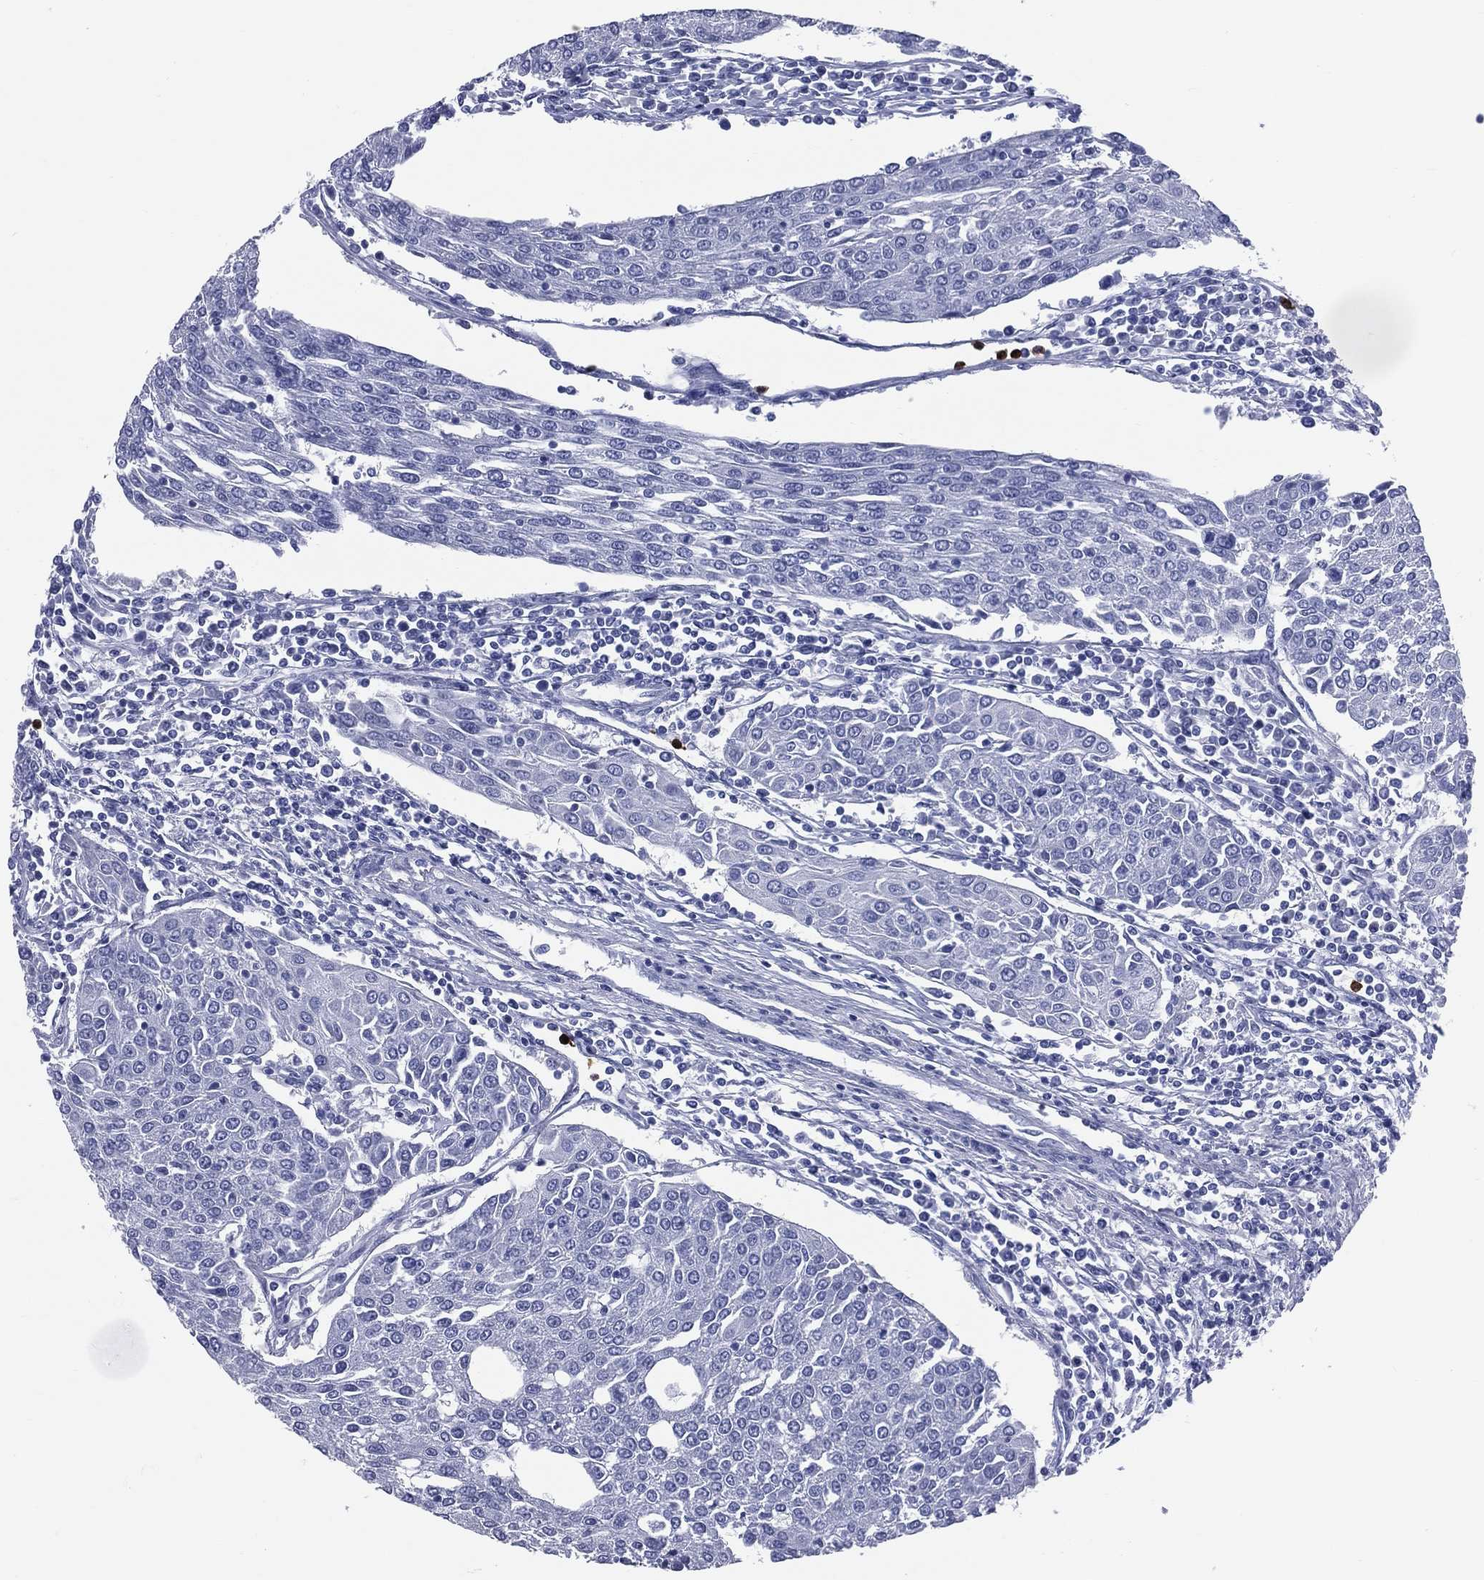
{"staining": {"intensity": "negative", "quantity": "none", "location": "none"}, "tissue": "urothelial cancer", "cell_type": "Tumor cells", "image_type": "cancer", "snomed": [{"axis": "morphology", "description": "Urothelial carcinoma, High grade"}, {"axis": "topography", "description": "Urinary bladder"}], "caption": "A high-resolution photomicrograph shows immunohistochemistry staining of urothelial cancer, which exhibits no significant expression in tumor cells.", "gene": "PGLYRP1", "patient": {"sex": "female", "age": 85}}